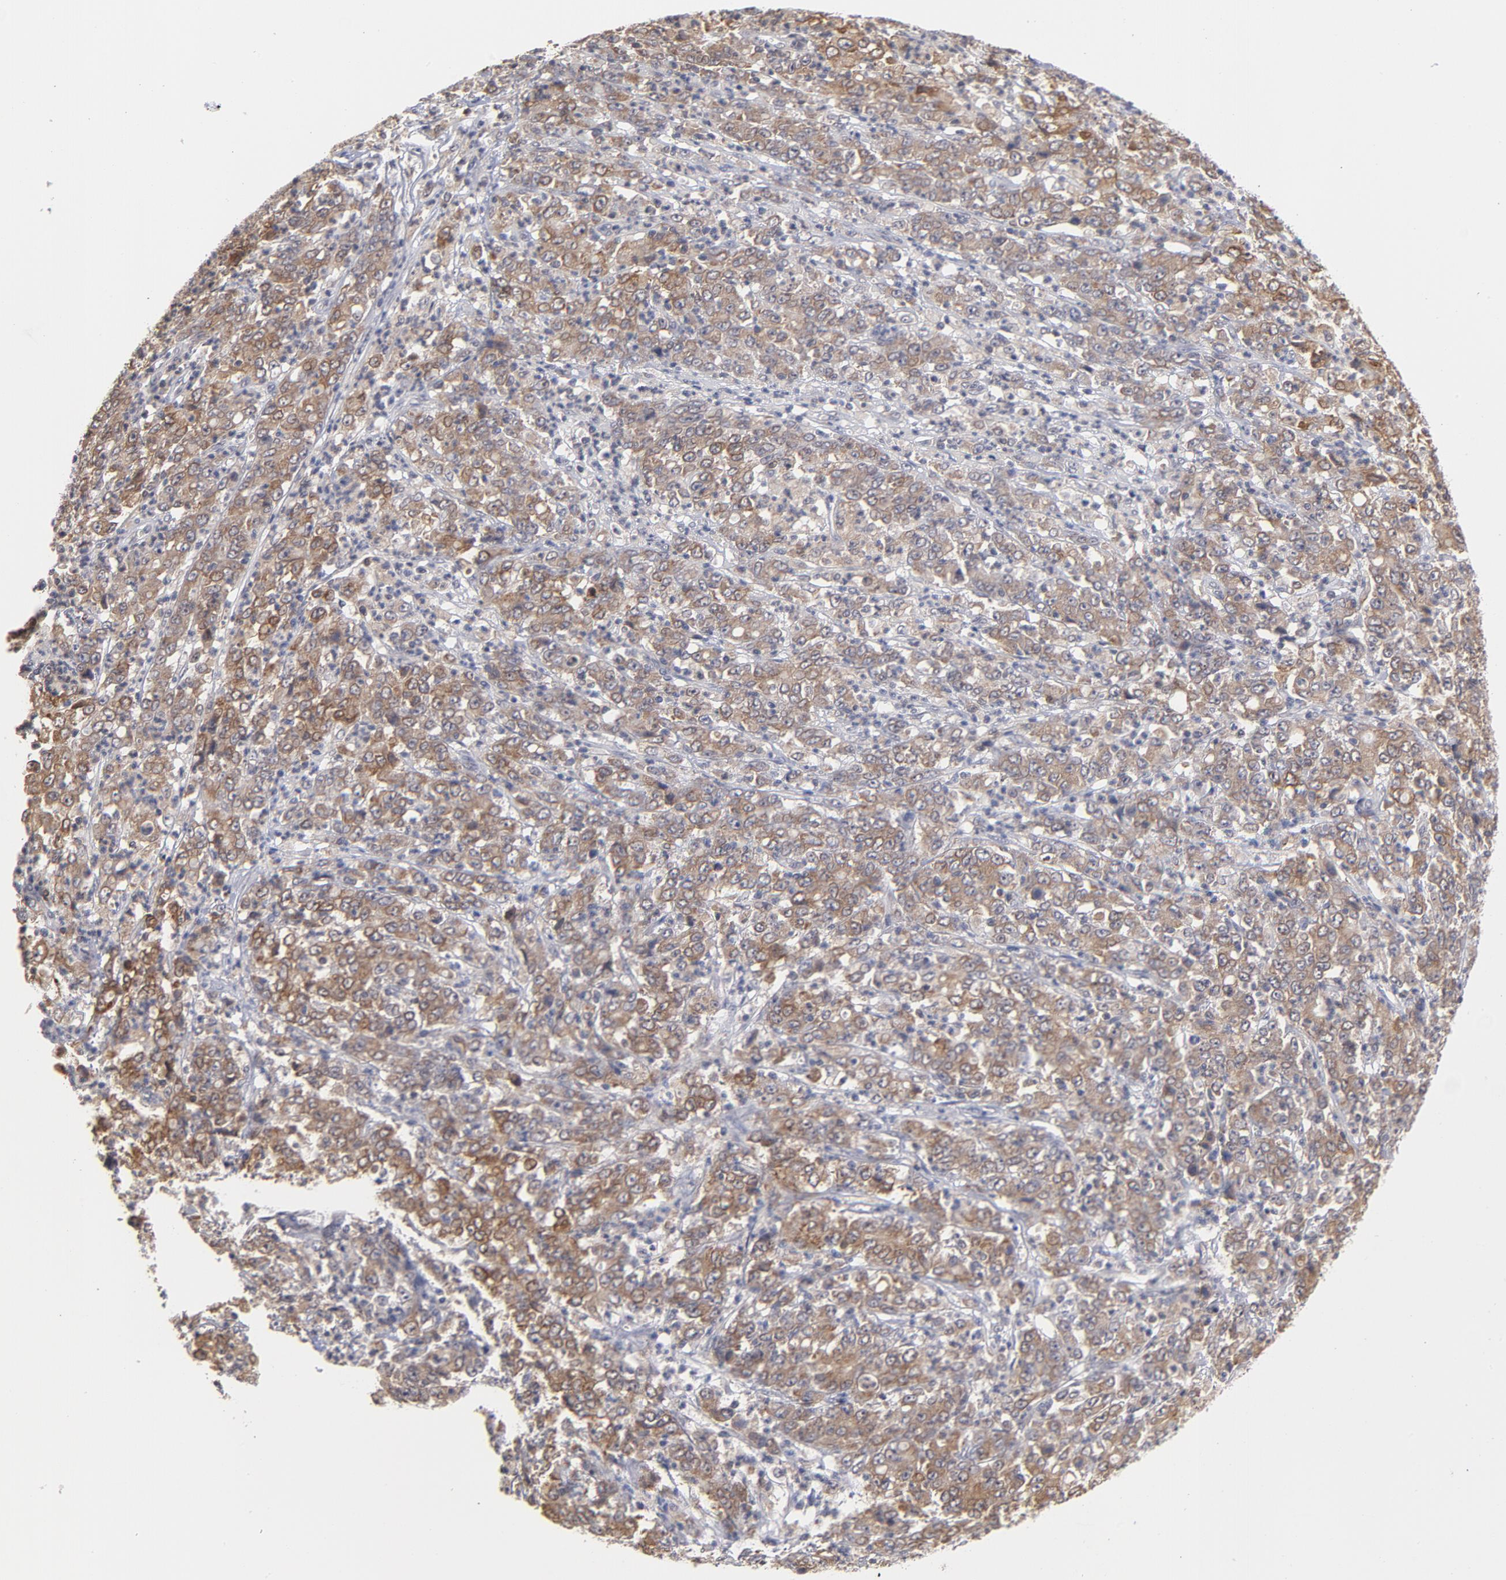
{"staining": {"intensity": "moderate", "quantity": ">75%", "location": "cytoplasmic/membranous"}, "tissue": "stomach cancer", "cell_type": "Tumor cells", "image_type": "cancer", "snomed": [{"axis": "morphology", "description": "Adenocarcinoma, NOS"}, {"axis": "topography", "description": "Stomach, lower"}], "caption": "Protein expression analysis of human stomach adenocarcinoma reveals moderate cytoplasmic/membranous positivity in approximately >75% of tumor cells.", "gene": "OAS1", "patient": {"sex": "female", "age": 71}}